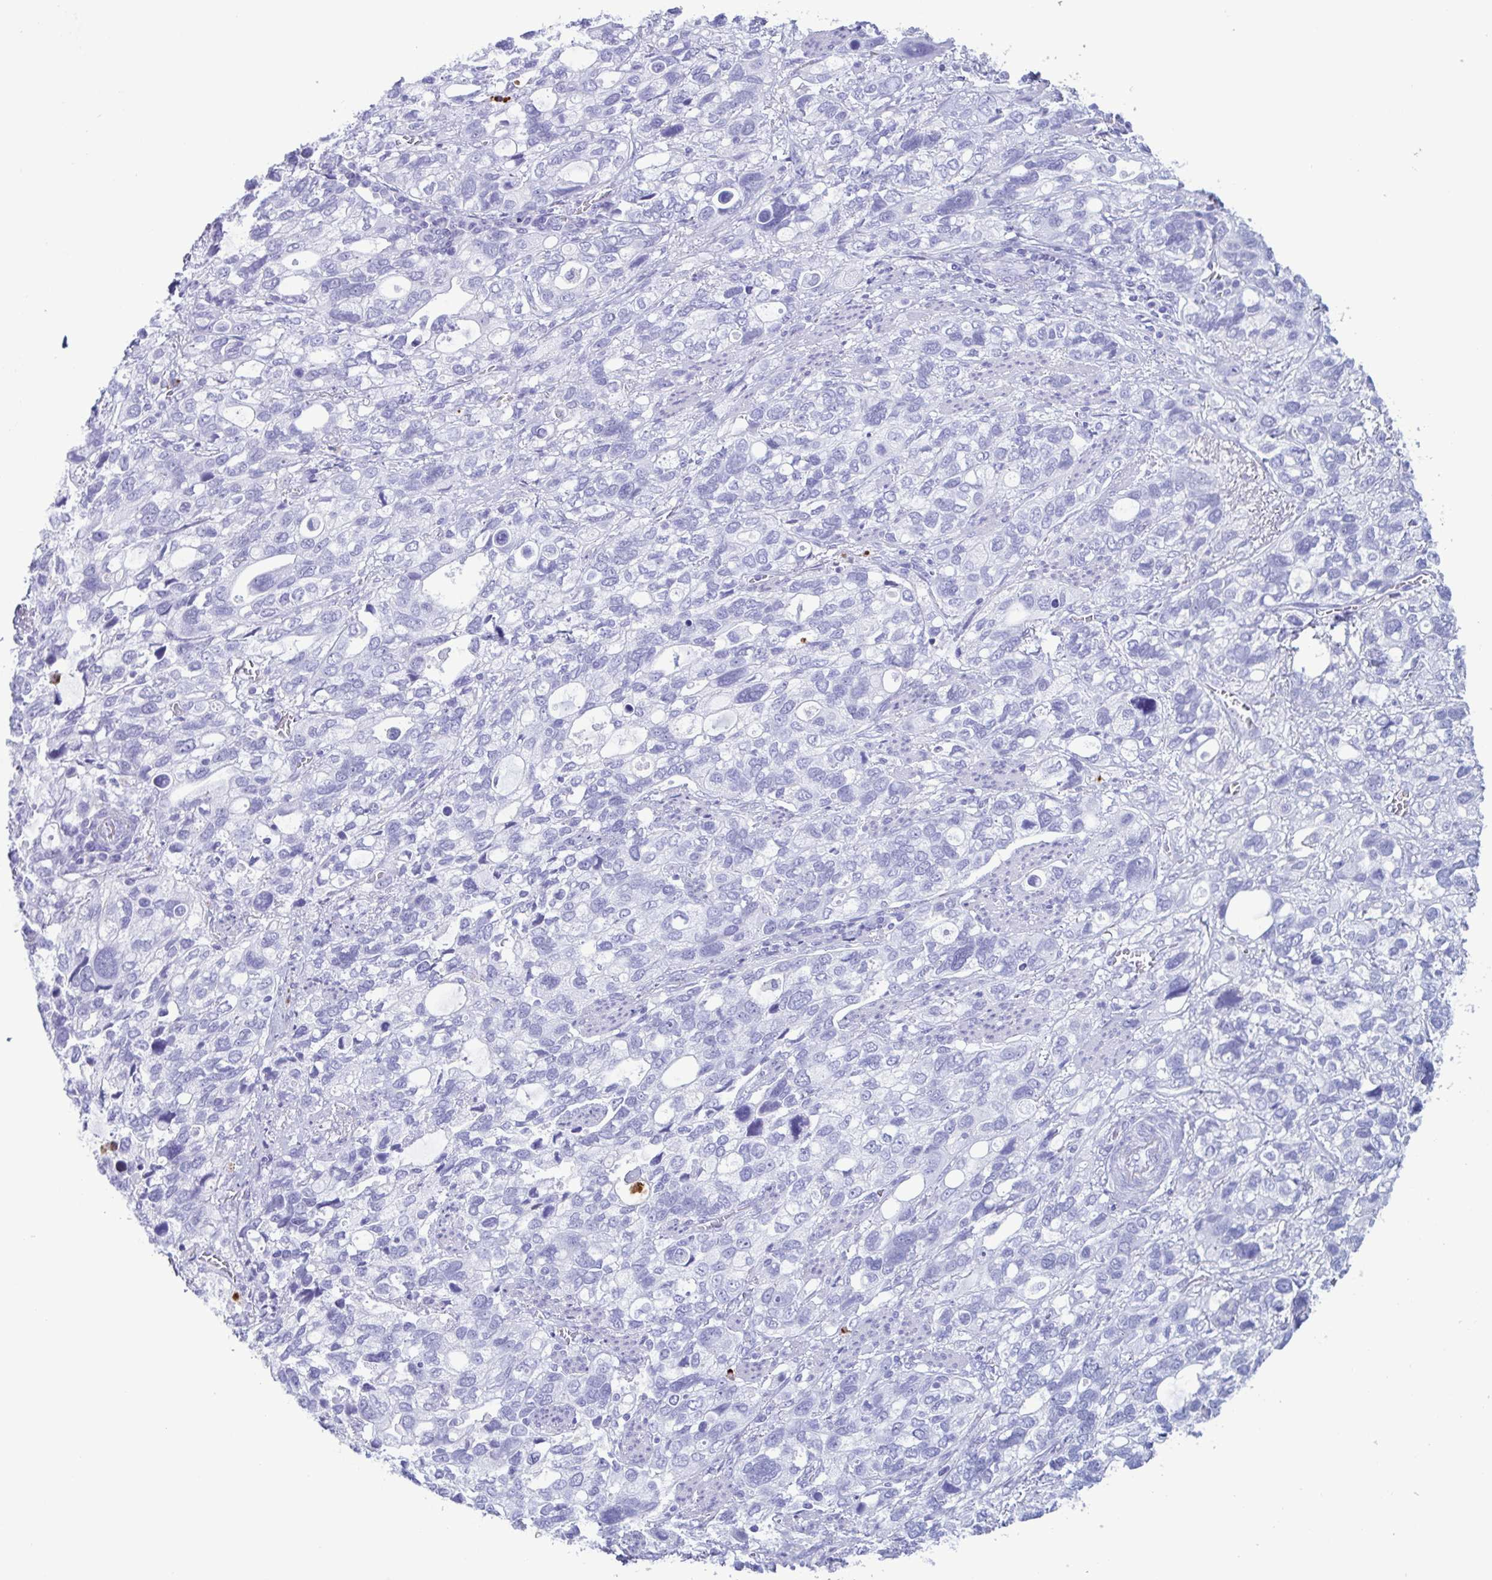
{"staining": {"intensity": "negative", "quantity": "none", "location": "none"}, "tissue": "stomach cancer", "cell_type": "Tumor cells", "image_type": "cancer", "snomed": [{"axis": "morphology", "description": "Adenocarcinoma, NOS"}, {"axis": "topography", "description": "Stomach, upper"}], "caption": "Immunohistochemical staining of human stomach cancer exhibits no significant positivity in tumor cells.", "gene": "LTF", "patient": {"sex": "female", "age": 81}}